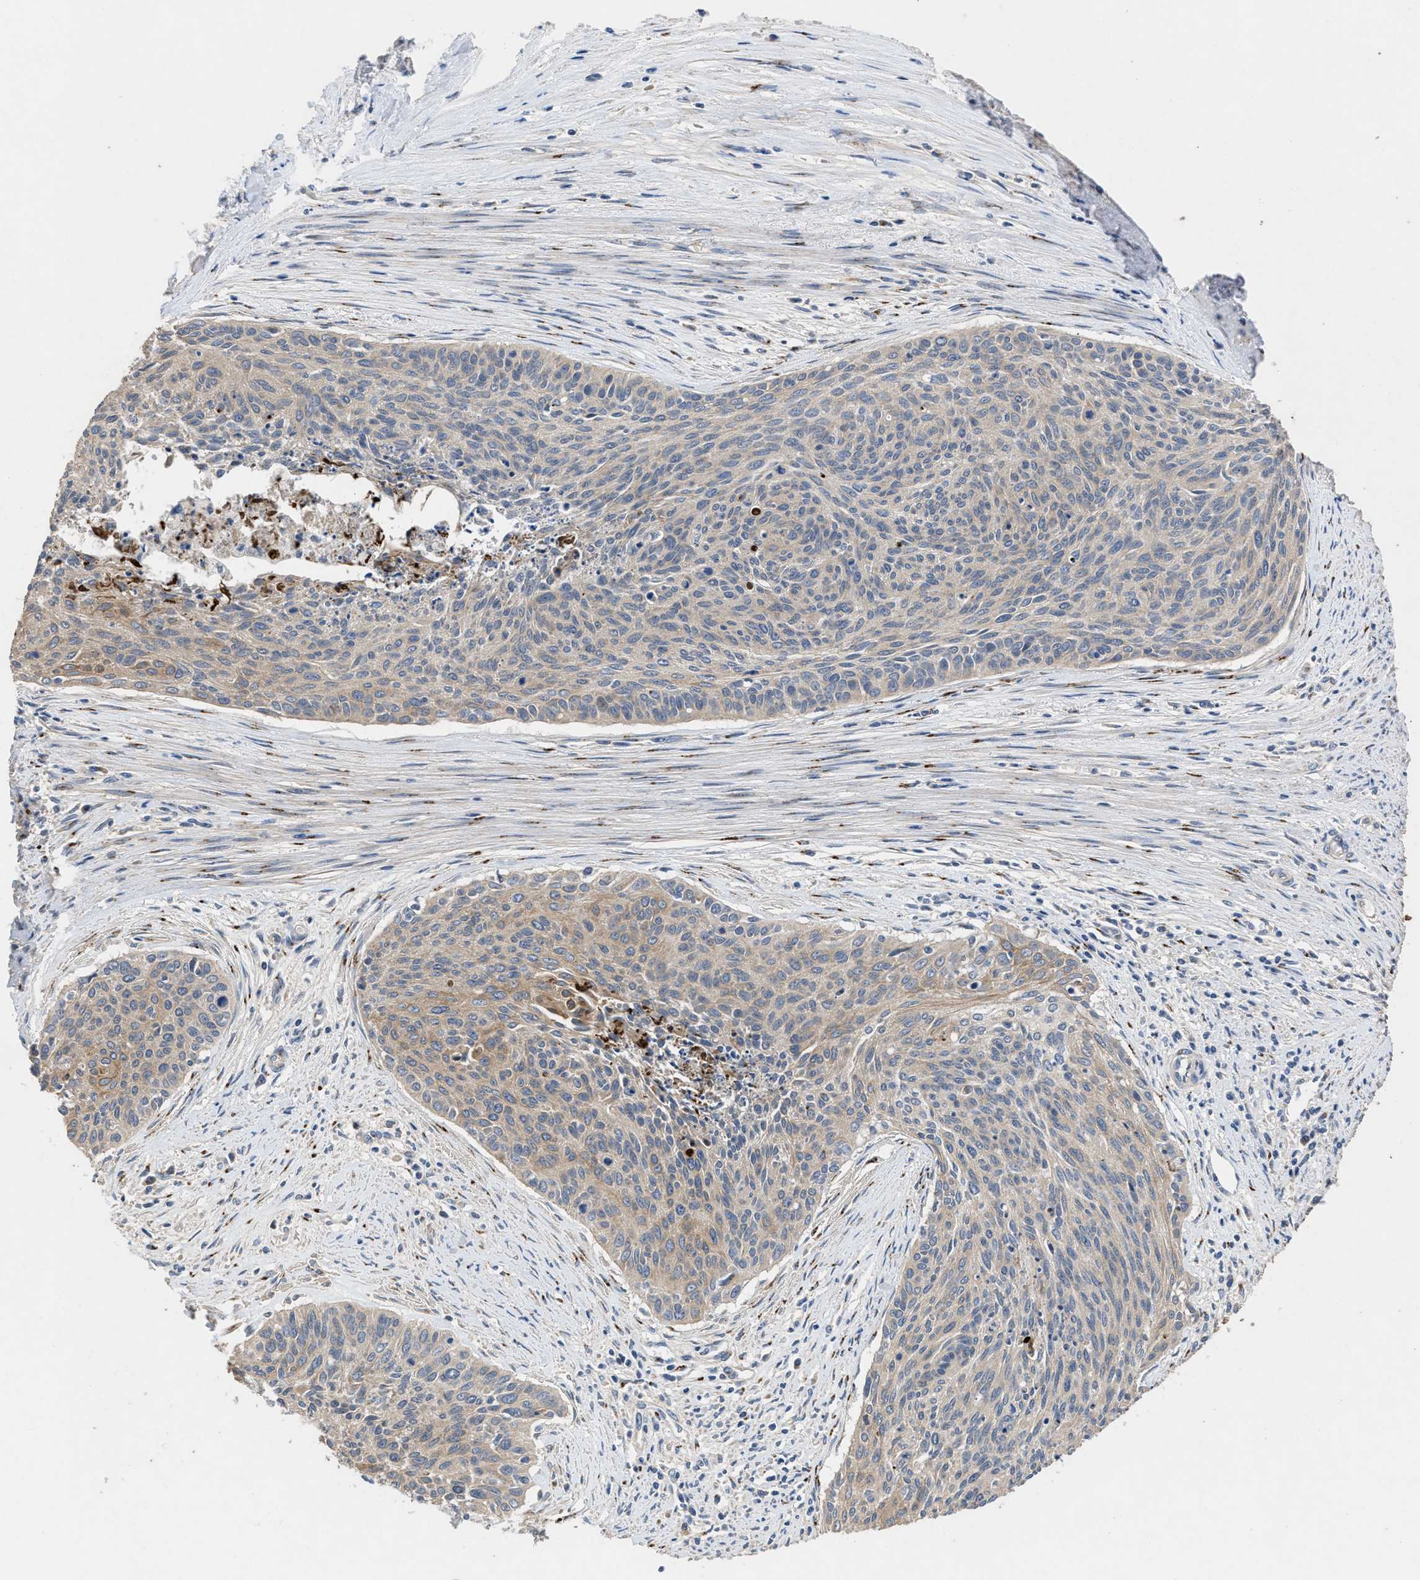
{"staining": {"intensity": "weak", "quantity": ">75%", "location": "cytoplasmic/membranous"}, "tissue": "cervical cancer", "cell_type": "Tumor cells", "image_type": "cancer", "snomed": [{"axis": "morphology", "description": "Squamous cell carcinoma, NOS"}, {"axis": "topography", "description": "Cervix"}], "caption": "This image reveals cervical squamous cell carcinoma stained with immunohistochemistry (IHC) to label a protein in brown. The cytoplasmic/membranous of tumor cells show weak positivity for the protein. Nuclei are counter-stained blue.", "gene": "SIK2", "patient": {"sex": "female", "age": 55}}